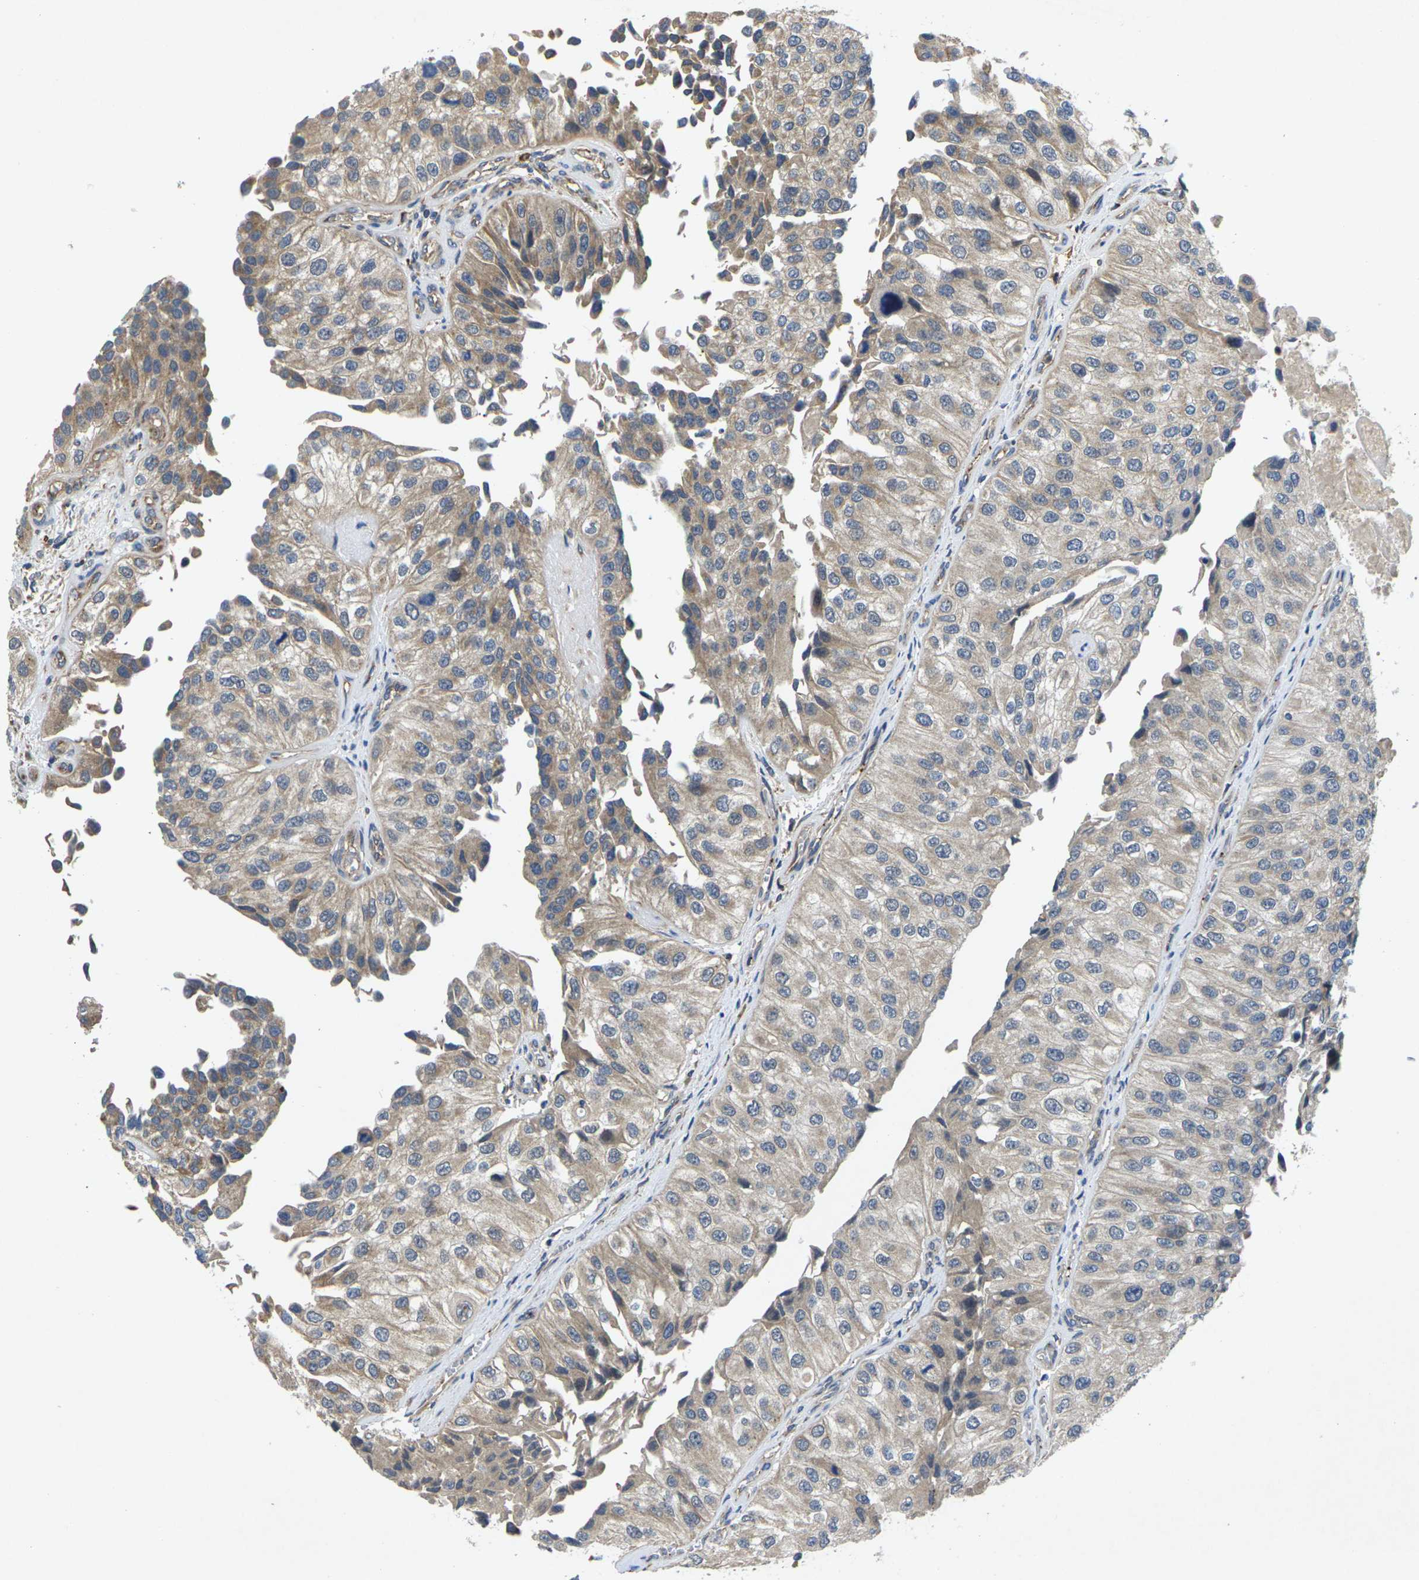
{"staining": {"intensity": "moderate", "quantity": "25%-75%", "location": "cytoplasmic/membranous"}, "tissue": "urothelial cancer", "cell_type": "Tumor cells", "image_type": "cancer", "snomed": [{"axis": "morphology", "description": "Urothelial carcinoma, High grade"}, {"axis": "topography", "description": "Kidney"}, {"axis": "topography", "description": "Urinary bladder"}], "caption": "High-magnification brightfield microscopy of urothelial cancer stained with DAB (3,3'-diaminobenzidine) (brown) and counterstained with hematoxylin (blue). tumor cells exhibit moderate cytoplasmic/membranous staining is identified in approximately25%-75% of cells.", "gene": "KIF1B", "patient": {"sex": "male", "age": 77}}